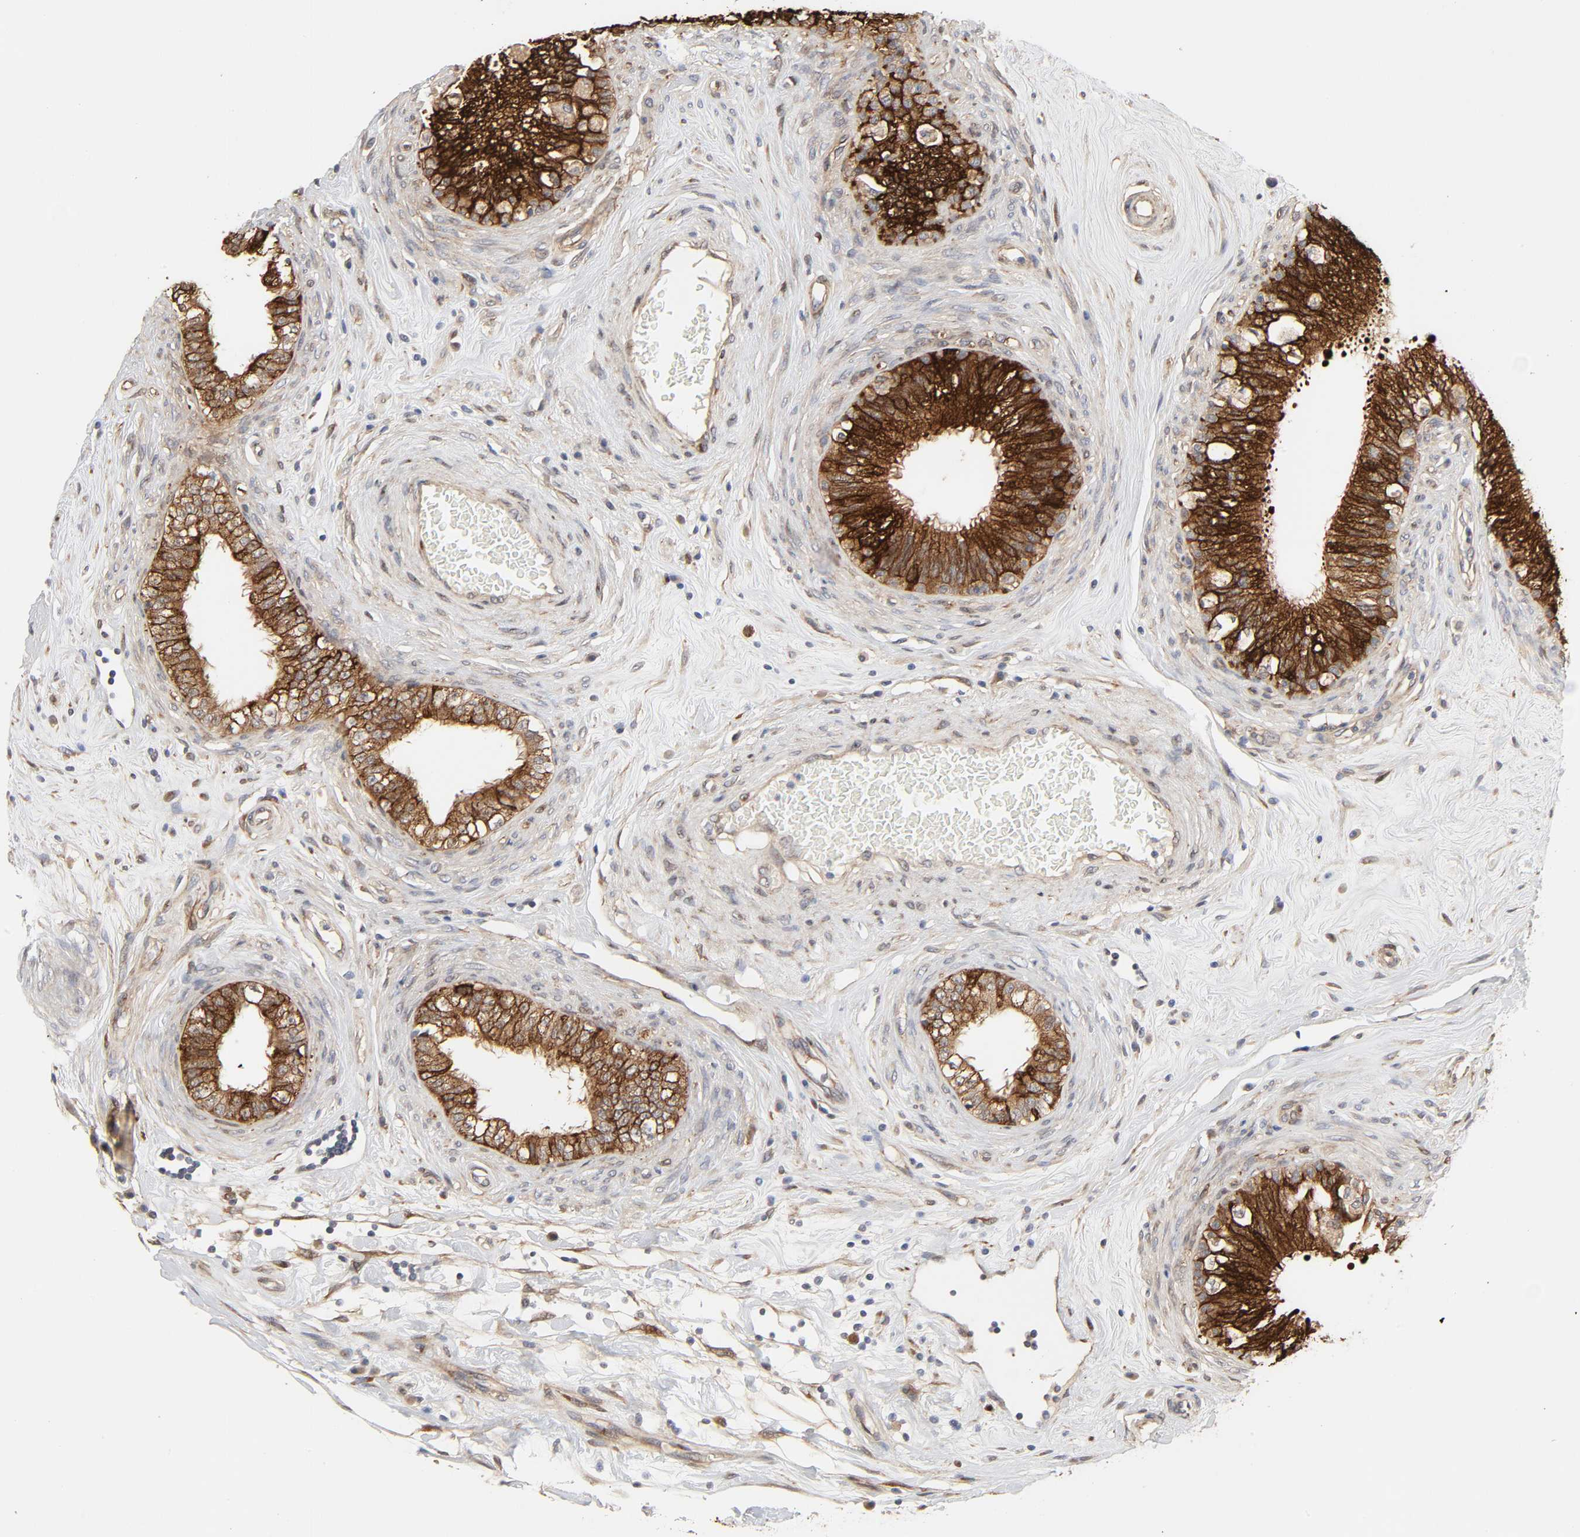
{"staining": {"intensity": "strong", "quantity": ">75%", "location": "cytoplasmic/membranous"}, "tissue": "epididymis", "cell_type": "Glandular cells", "image_type": "normal", "snomed": [{"axis": "morphology", "description": "Normal tissue, NOS"}, {"axis": "morphology", "description": "Inflammation, NOS"}, {"axis": "topography", "description": "Epididymis"}], "caption": "An image of epididymis stained for a protein reveals strong cytoplasmic/membranous brown staining in glandular cells. The staining was performed using DAB, with brown indicating positive protein expression. Nuclei are stained blue with hematoxylin.", "gene": "NDRG2", "patient": {"sex": "male", "age": 84}}